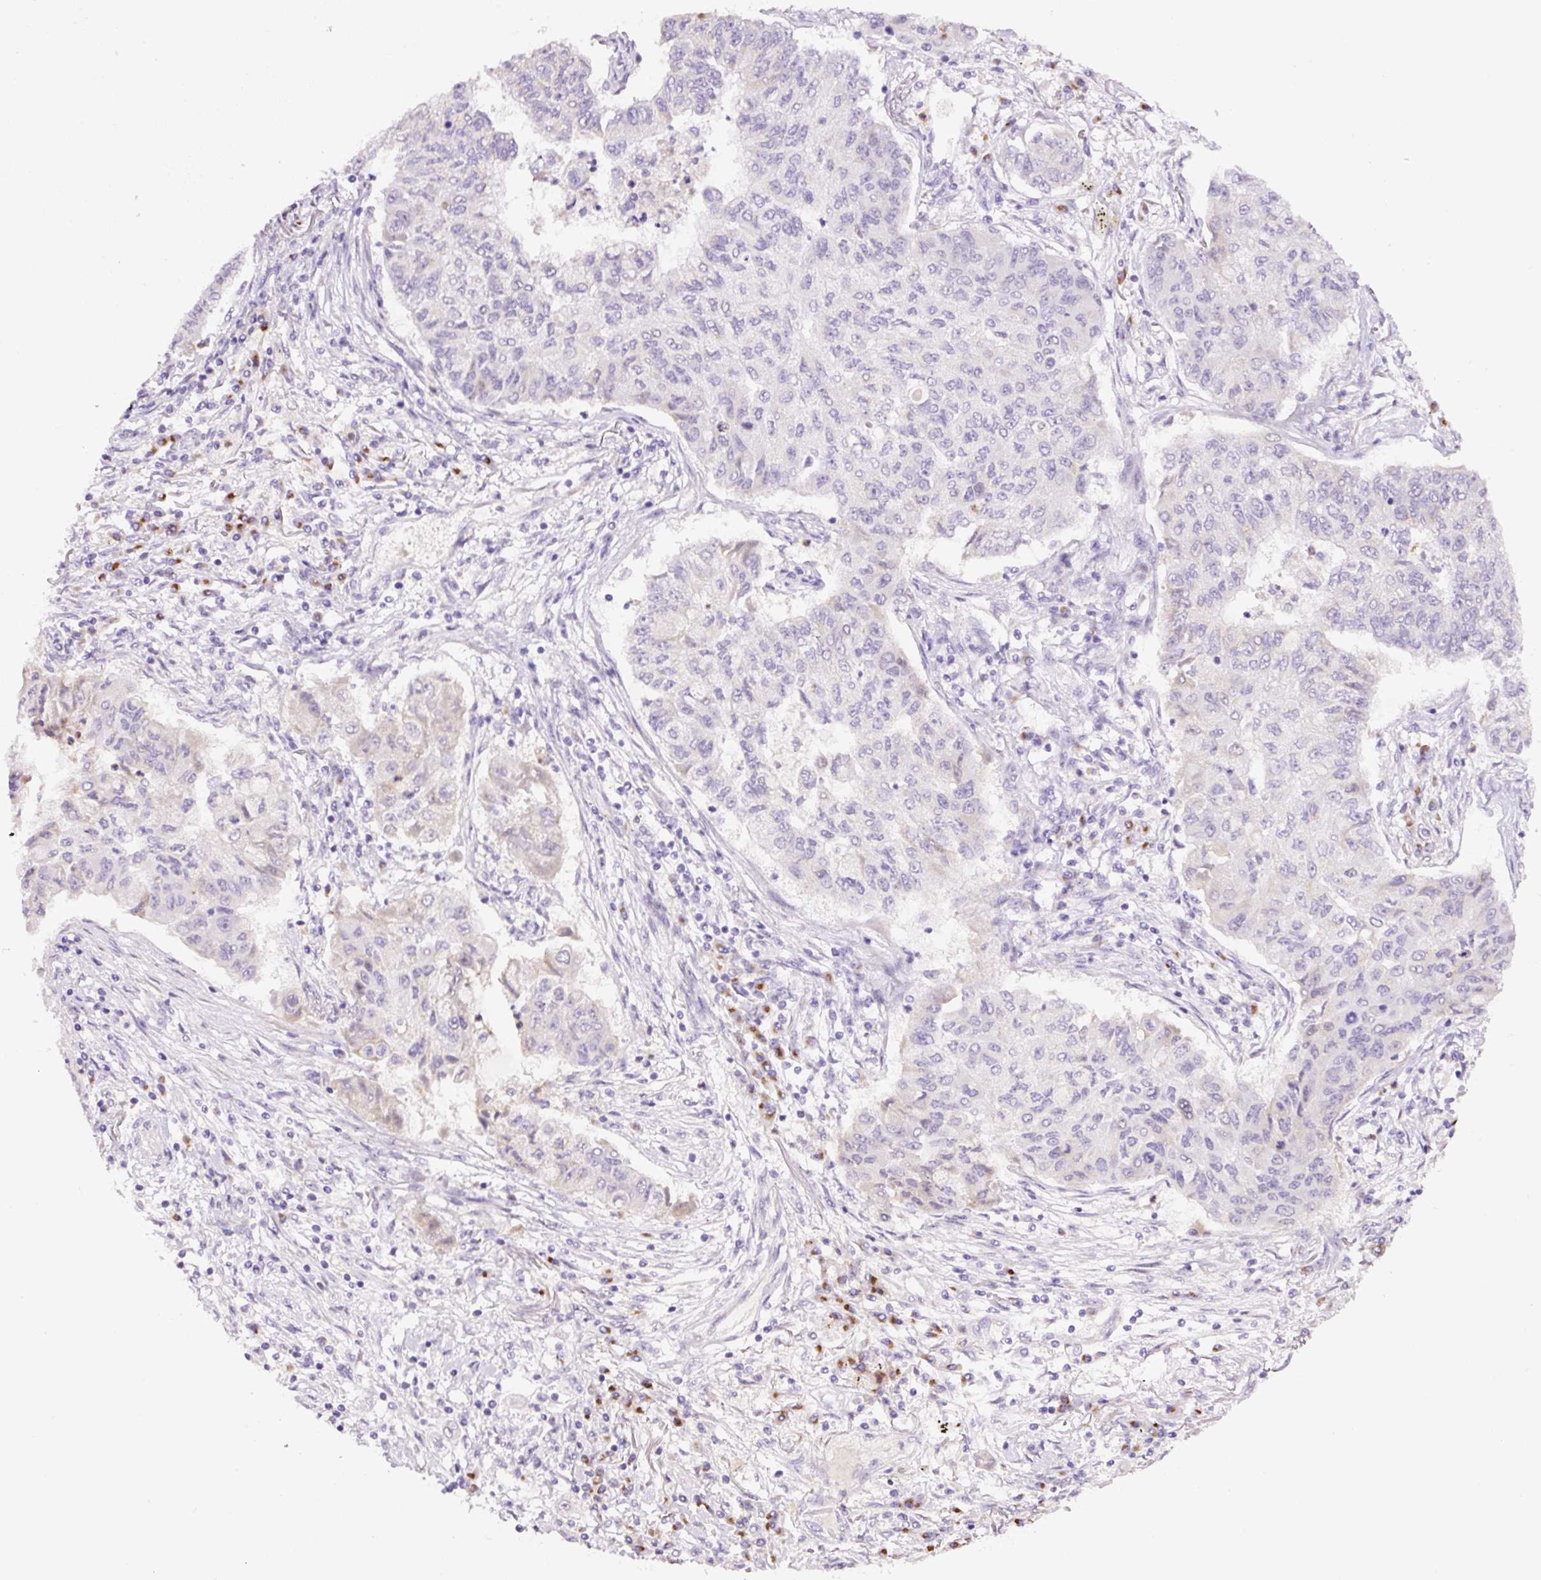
{"staining": {"intensity": "negative", "quantity": "none", "location": "none"}, "tissue": "lung cancer", "cell_type": "Tumor cells", "image_type": "cancer", "snomed": [{"axis": "morphology", "description": "Squamous cell carcinoma, NOS"}, {"axis": "topography", "description": "Lung"}], "caption": "Immunohistochemical staining of human lung cancer demonstrates no significant positivity in tumor cells.", "gene": "MFSD3", "patient": {"sex": "male", "age": 74}}